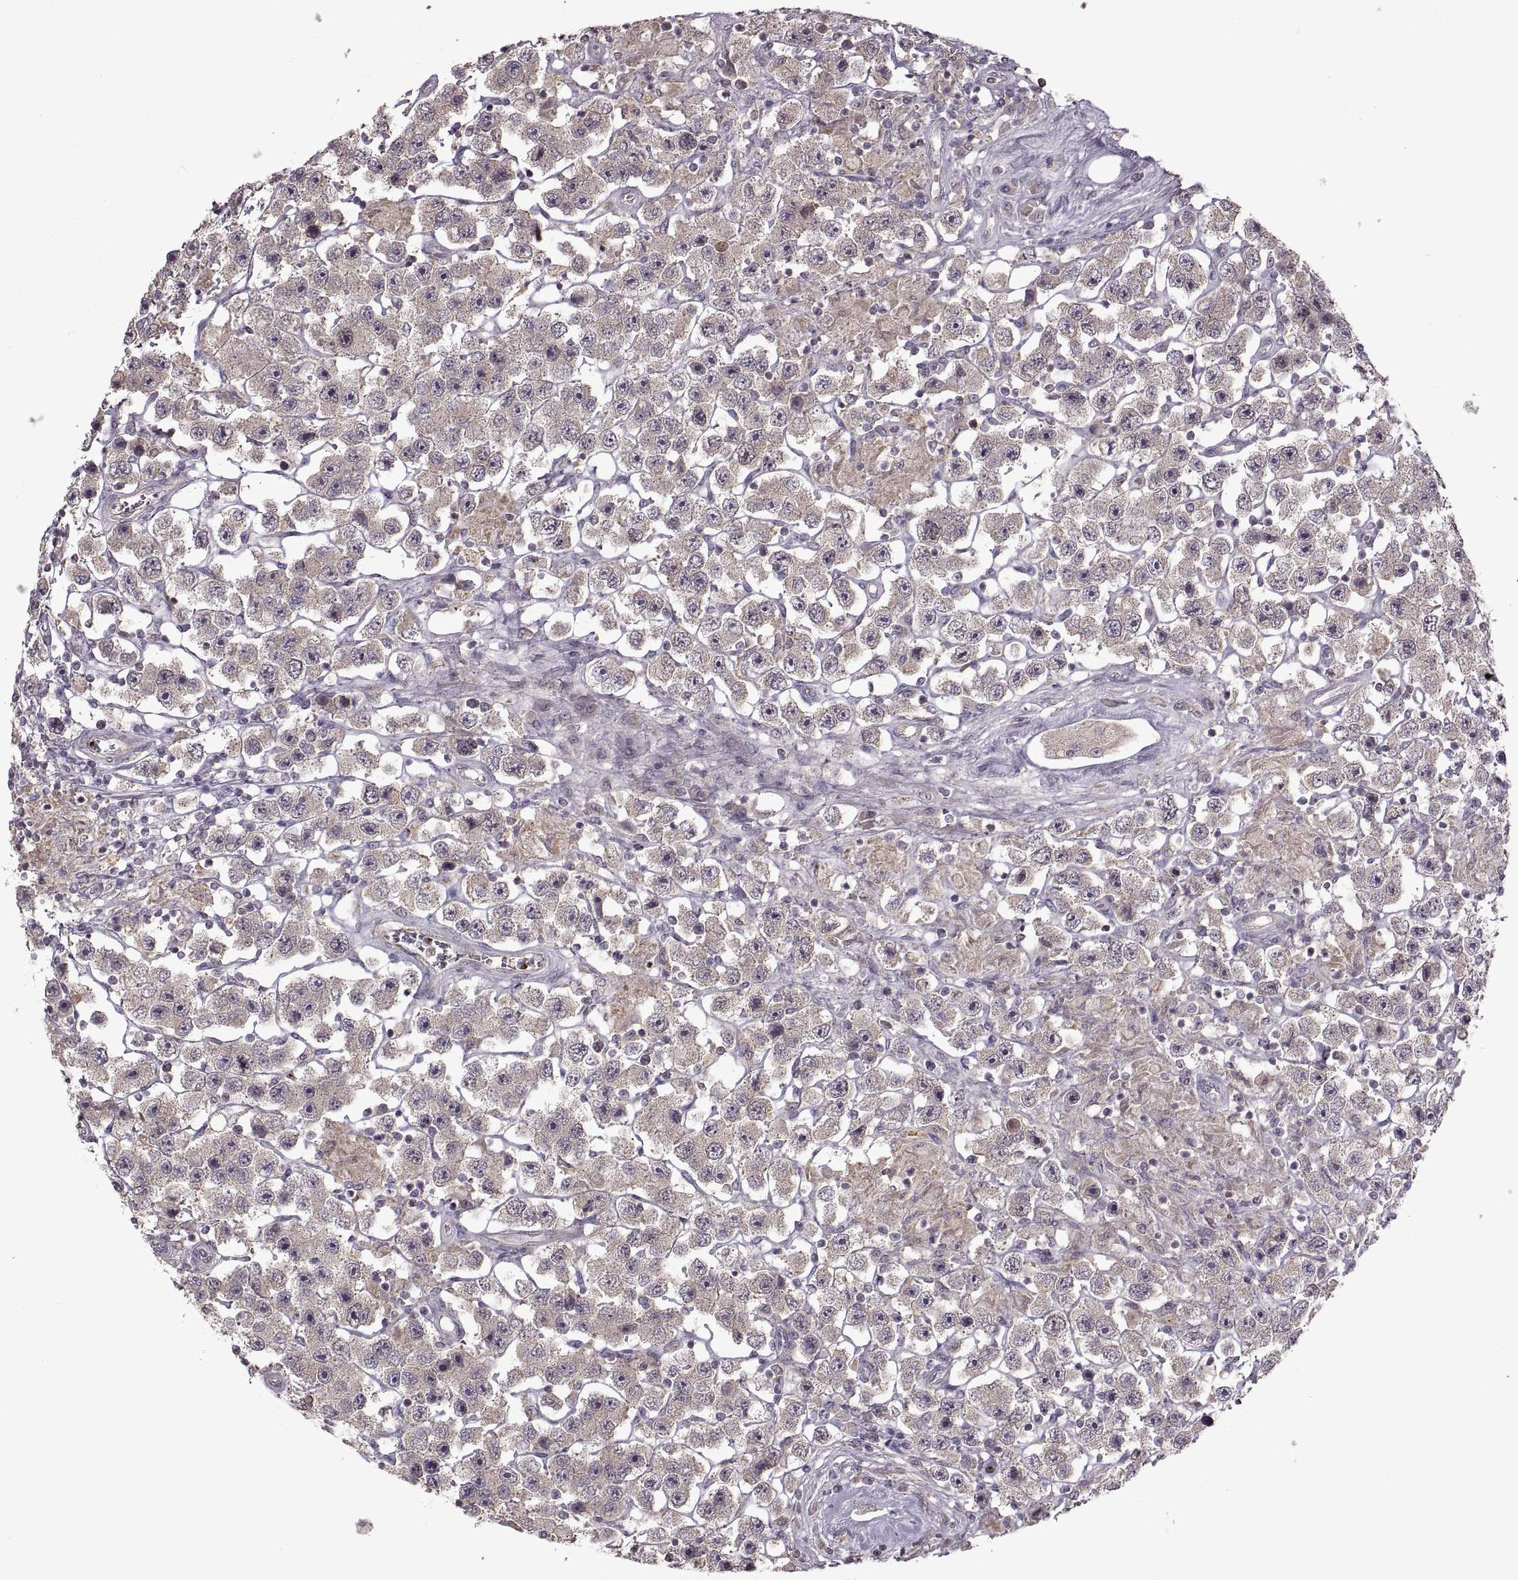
{"staining": {"intensity": "weak", "quantity": ">75%", "location": "cytoplasmic/membranous"}, "tissue": "testis cancer", "cell_type": "Tumor cells", "image_type": "cancer", "snomed": [{"axis": "morphology", "description": "Seminoma, NOS"}, {"axis": "topography", "description": "Testis"}], "caption": "Immunohistochemistry micrograph of human testis cancer stained for a protein (brown), which shows low levels of weak cytoplasmic/membranous expression in about >75% of tumor cells.", "gene": "PIERCE1", "patient": {"sex": "male", "age": 45}}